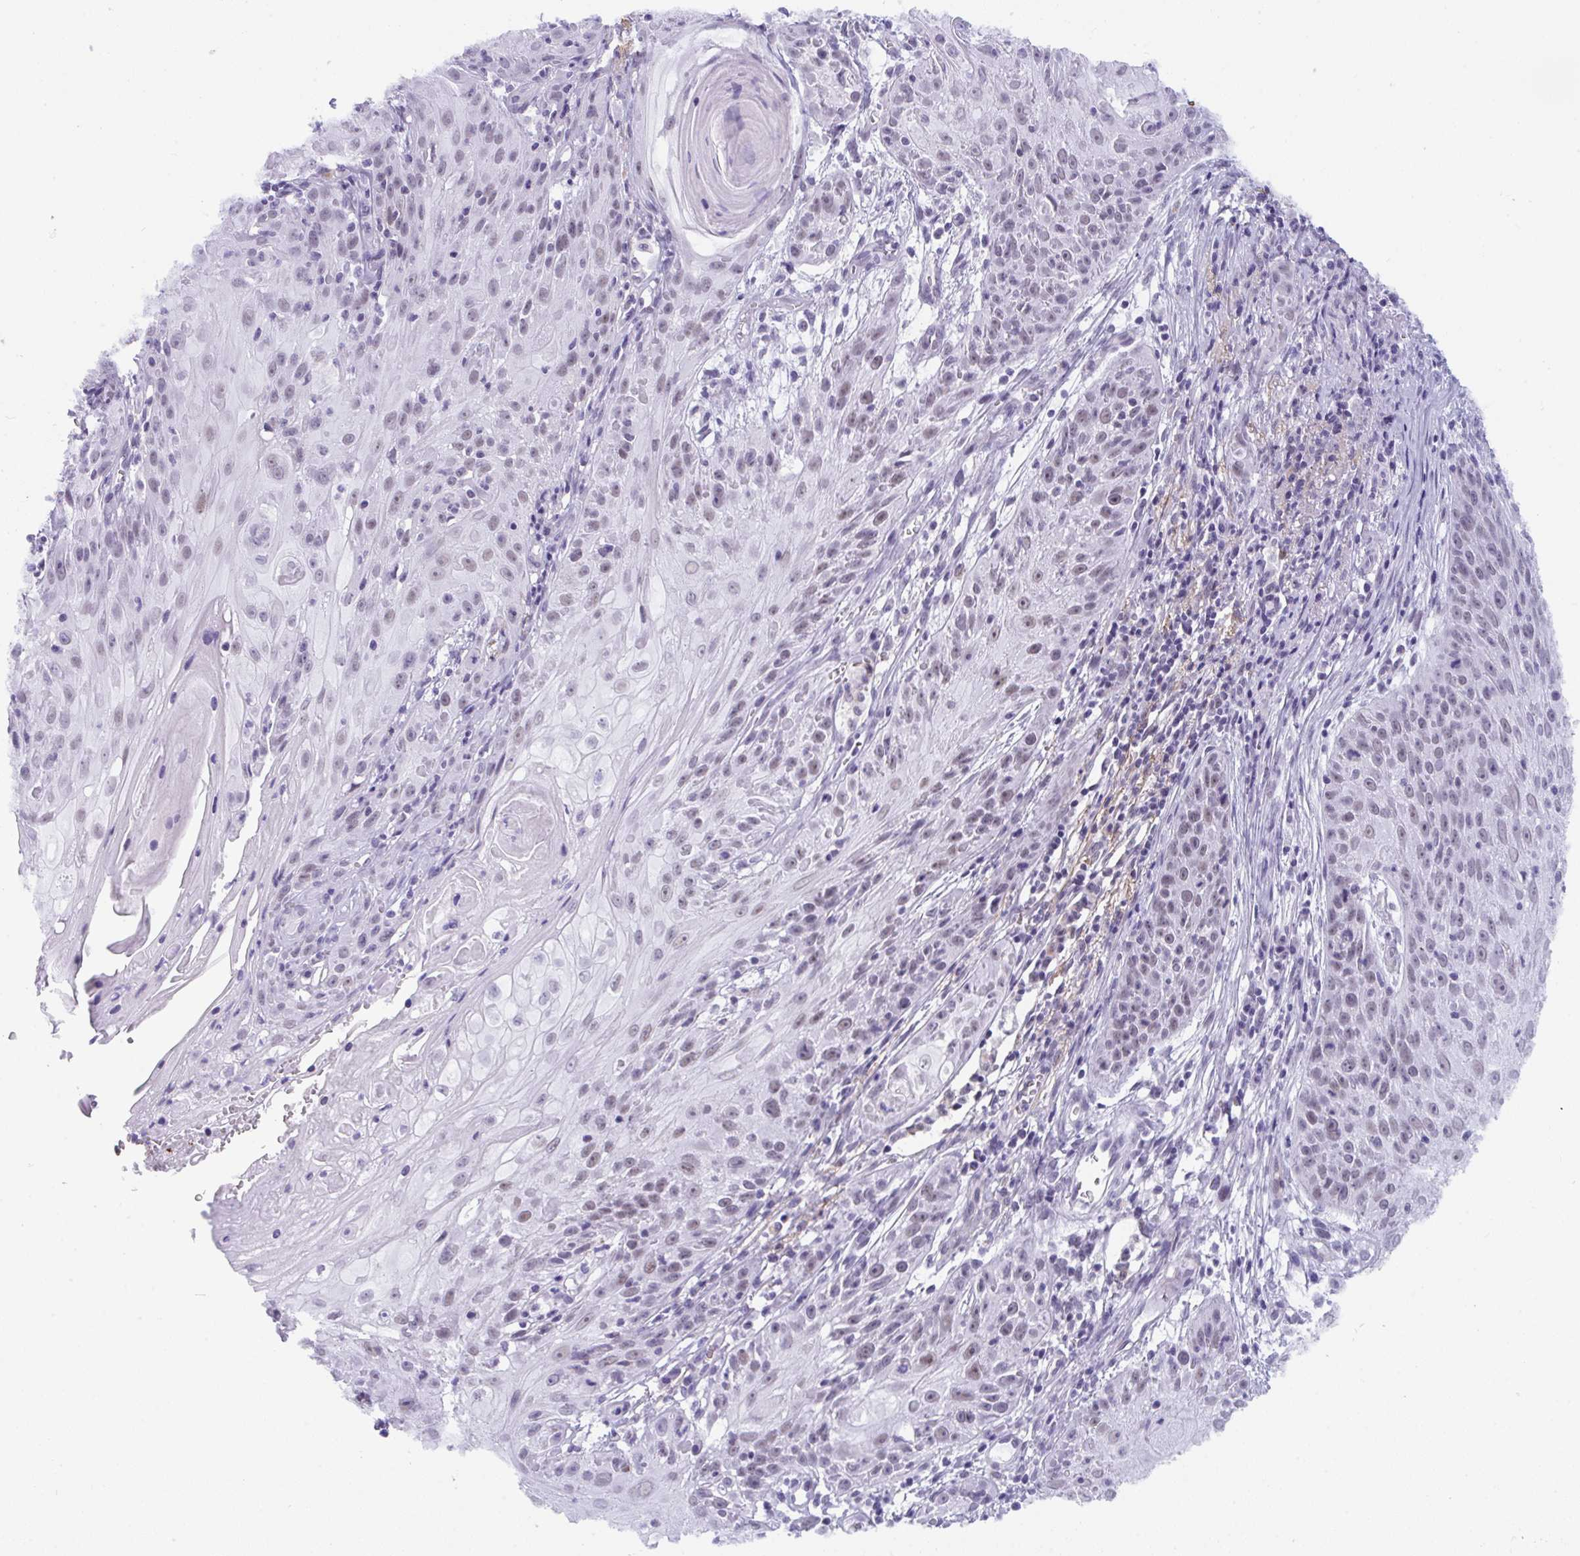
{"staining": {"intensity": "weak", "quantity": "25%-75%", "location": "cytoplasmic/membranous"}, "tissue": "skin cancer", "cell_type": "Tumor cells", "image_type": "cancer", "snomed": [{"axis": "morphology", "description": "Squamous cell carcinoma, NOS"}, {"axis": "topography", "description": "Skin"}, {"axis": "topography", "description": "Vulva"}], "caption": "Immunohistochemistry (IHC) (DAB) staining of human squamous cell carcinoma (skin) exhibits weak cytoplasmic/membranous protein positivity in approximately 25%-75% of tumor cells.", "gene": "CDK13", "patient": {"sex": "female", "age": 76}}